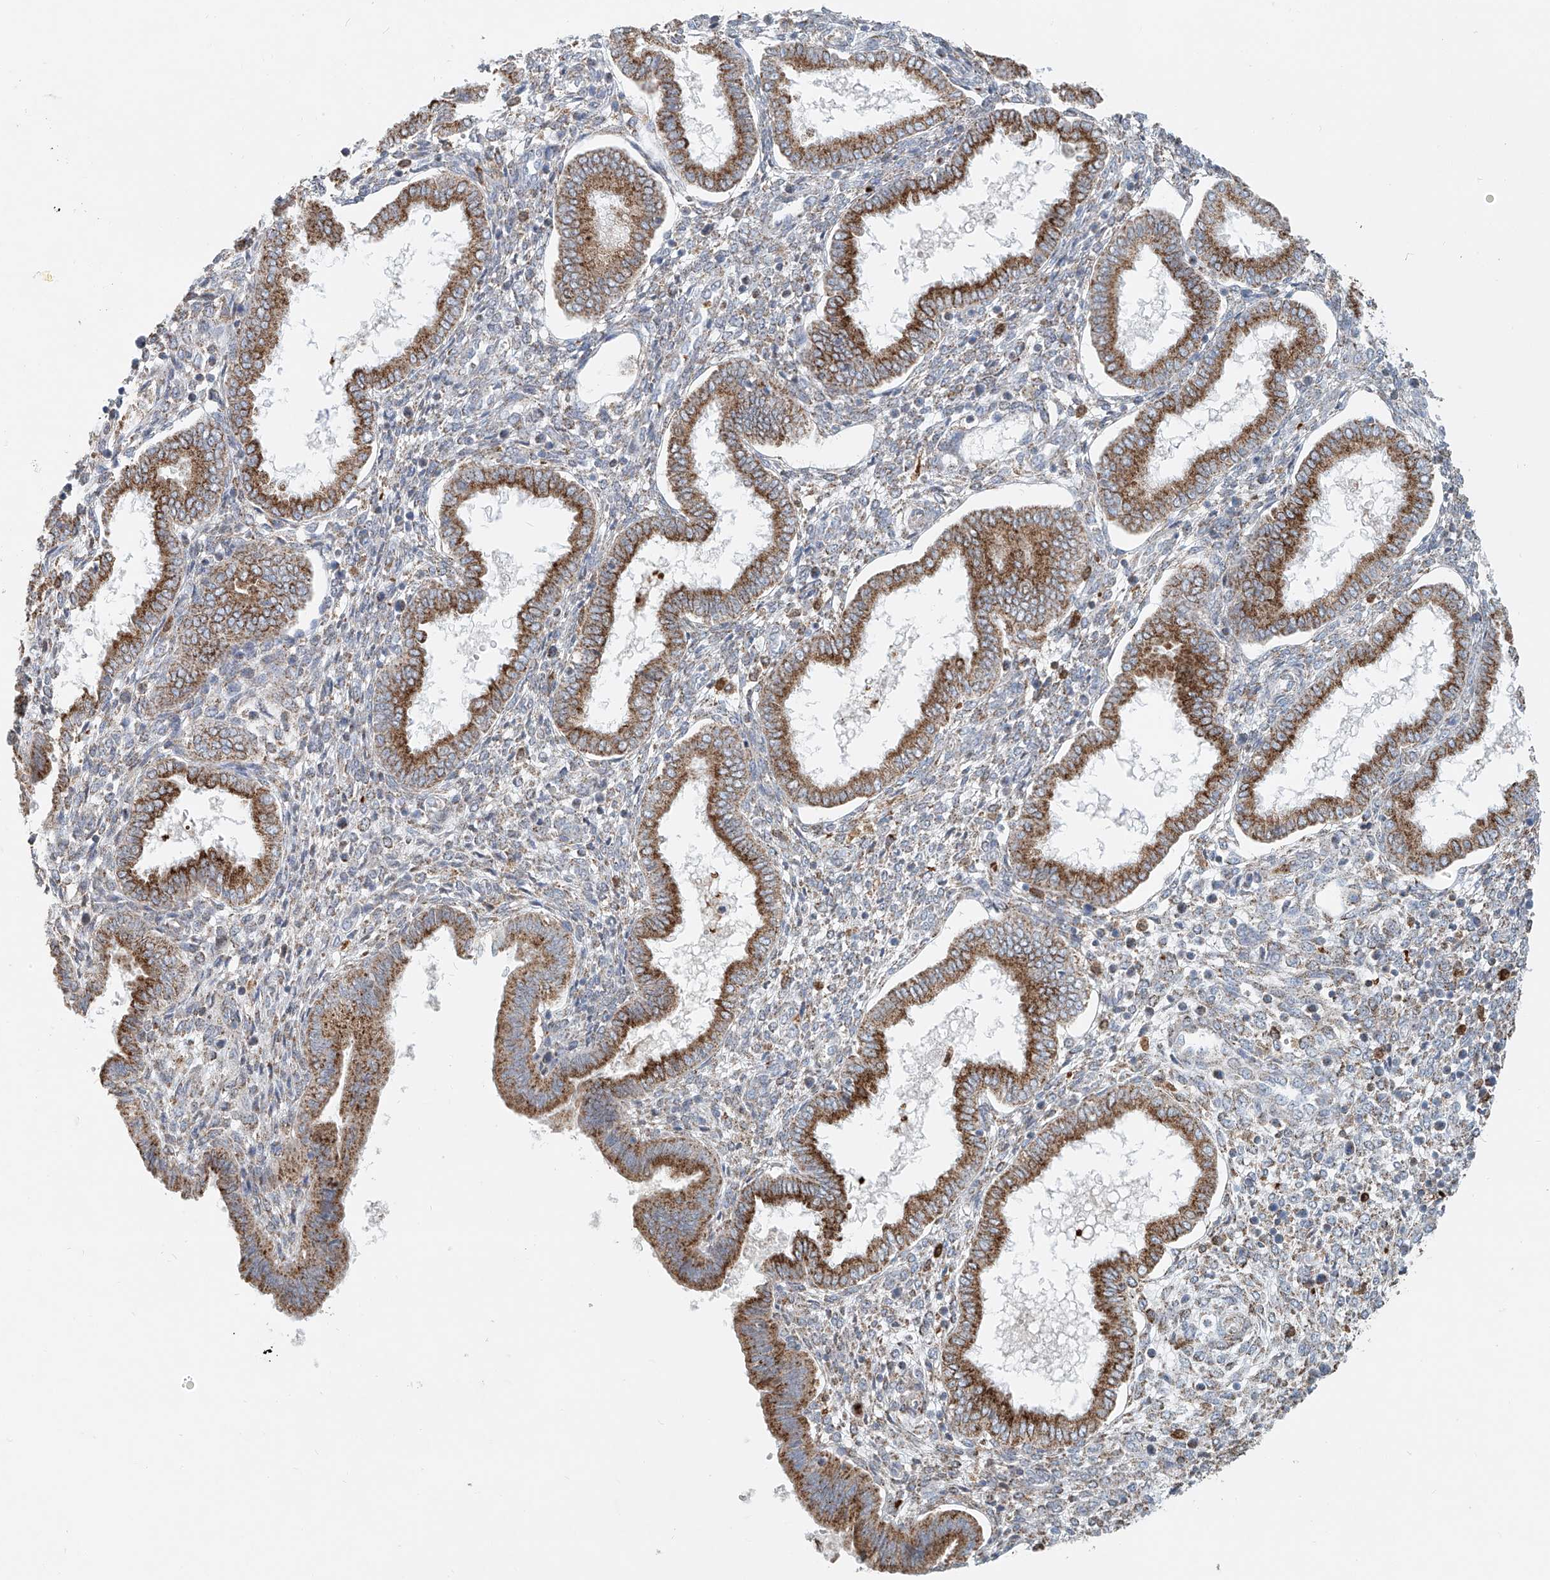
{"staining": {"intensity": "weak", "quantity": "25%-75%", "location": "cytoplasmic/membranous"}, "tissue": "endometrium", "cell_type": "Cells in endometrial stroma", "image_type": "normal", "snomed": [{"axis": "morphology", "description": "Normal tissue, NOS"}, {"axis": "topography", "description": "Endometrium"}], "caption": "High-magnification brightfield microscopy of benign endometrium stained with DAB (3,3'-diaminobenzidine) (brown) and counterstained with hematoxylin (blue). cells in endometrial stroma exhibit weak cytoplasmic/membranous staining is present in about25%-75% of cells. Using DAB (brown) and hematoxylin (blue) stains, captured at high magnification using brightfield microscopy.", "gene": "PTPRA", "patient": {"sex": "female", "age": 24}}